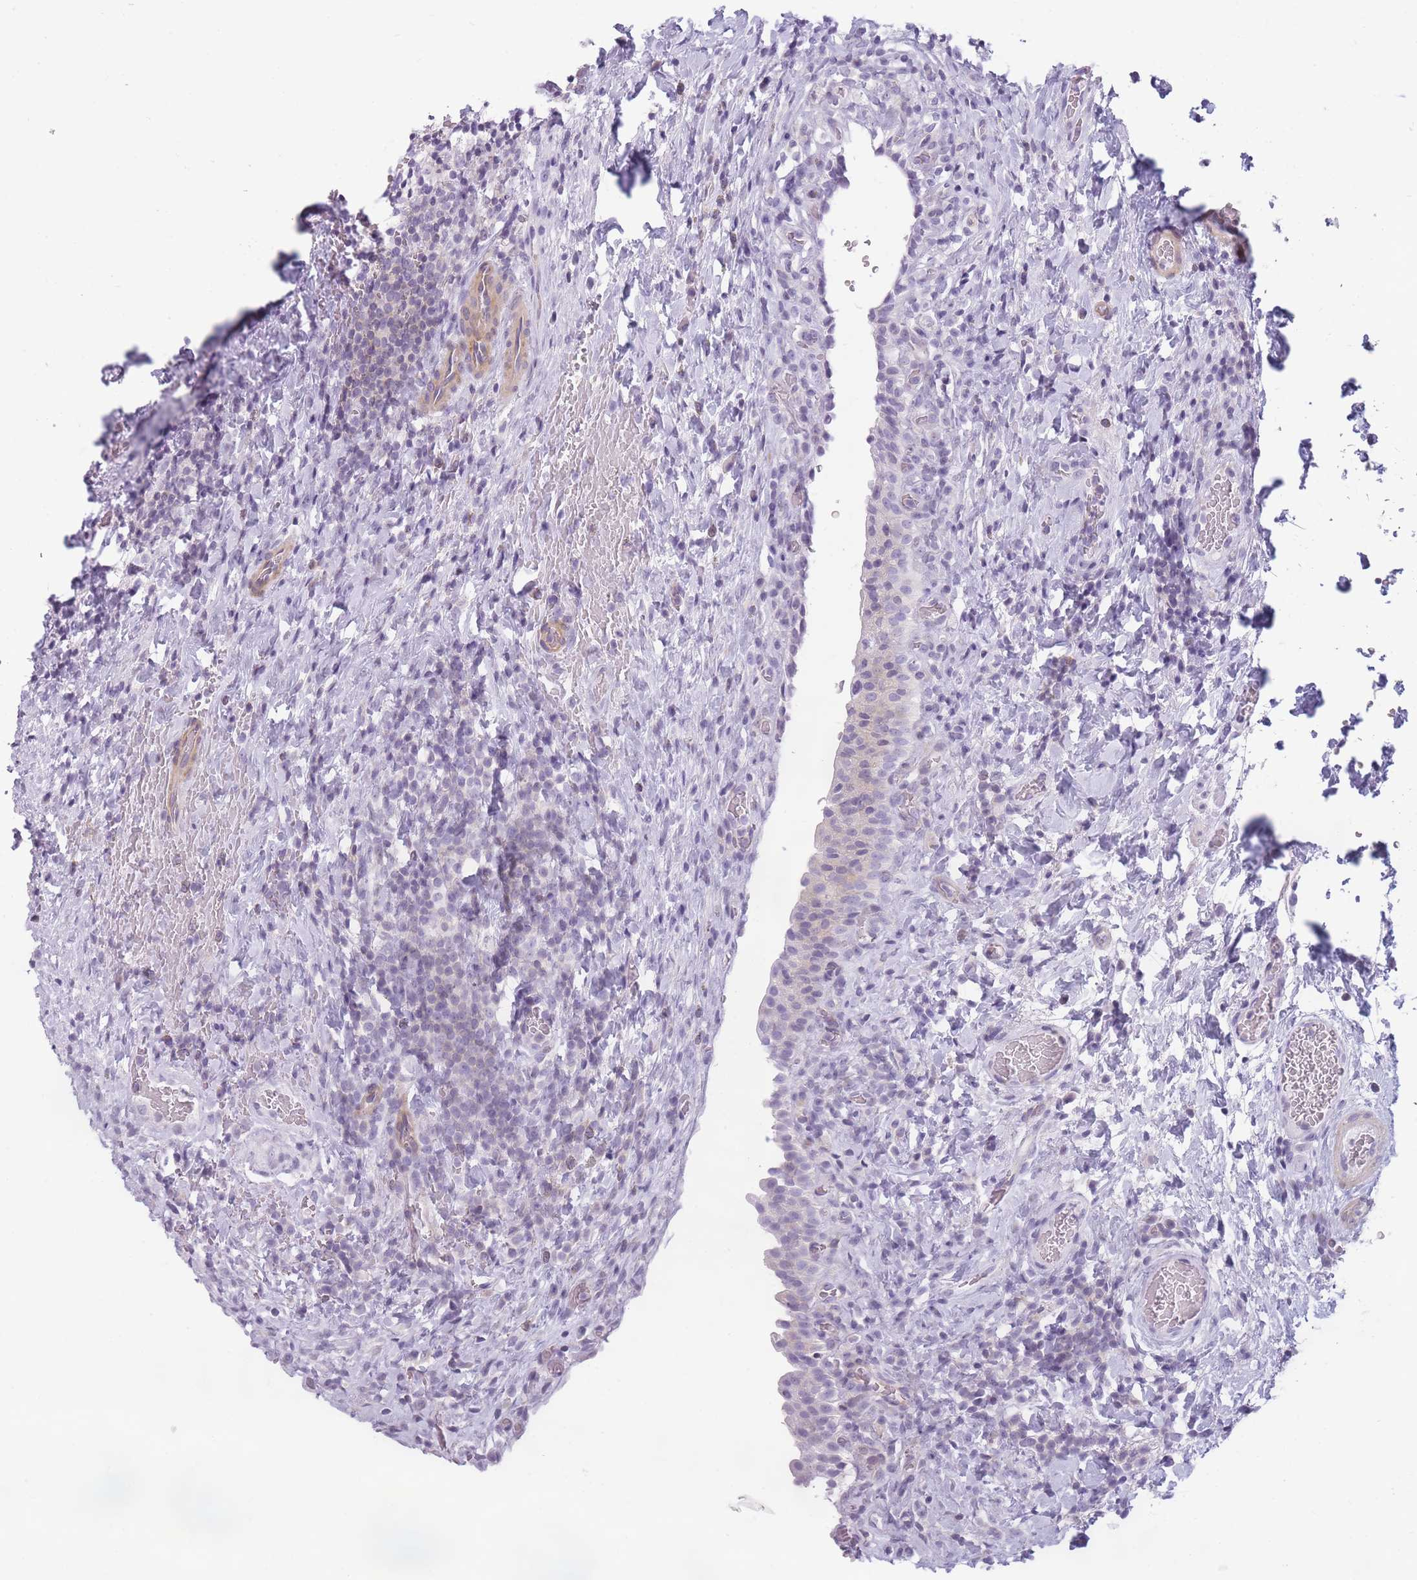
{"staining": {"intensity": "moderate", "quantity": "25%-75%", "location": "cytoplasmic/membranous"}, "tissue": "urinary bladder", "cell_type": "Urothelial cells", "image_type": "normal", "snomed": [{"axis": "morphology", "description": "Normal tissue, NOS"}, {"axis": "morphology", "description": "Inflammation, NOS"}, {"axis": "topography", "description": "Urinary bladder"}], "caption": "Protein expression analysis of benign human urinary bladder reveals moderate cytoplasmic/membranous positivity in approximately 25%-75% of urothelial cells.", "gene": "GGT1", "patient": {"sex": "male", "age": 64}}